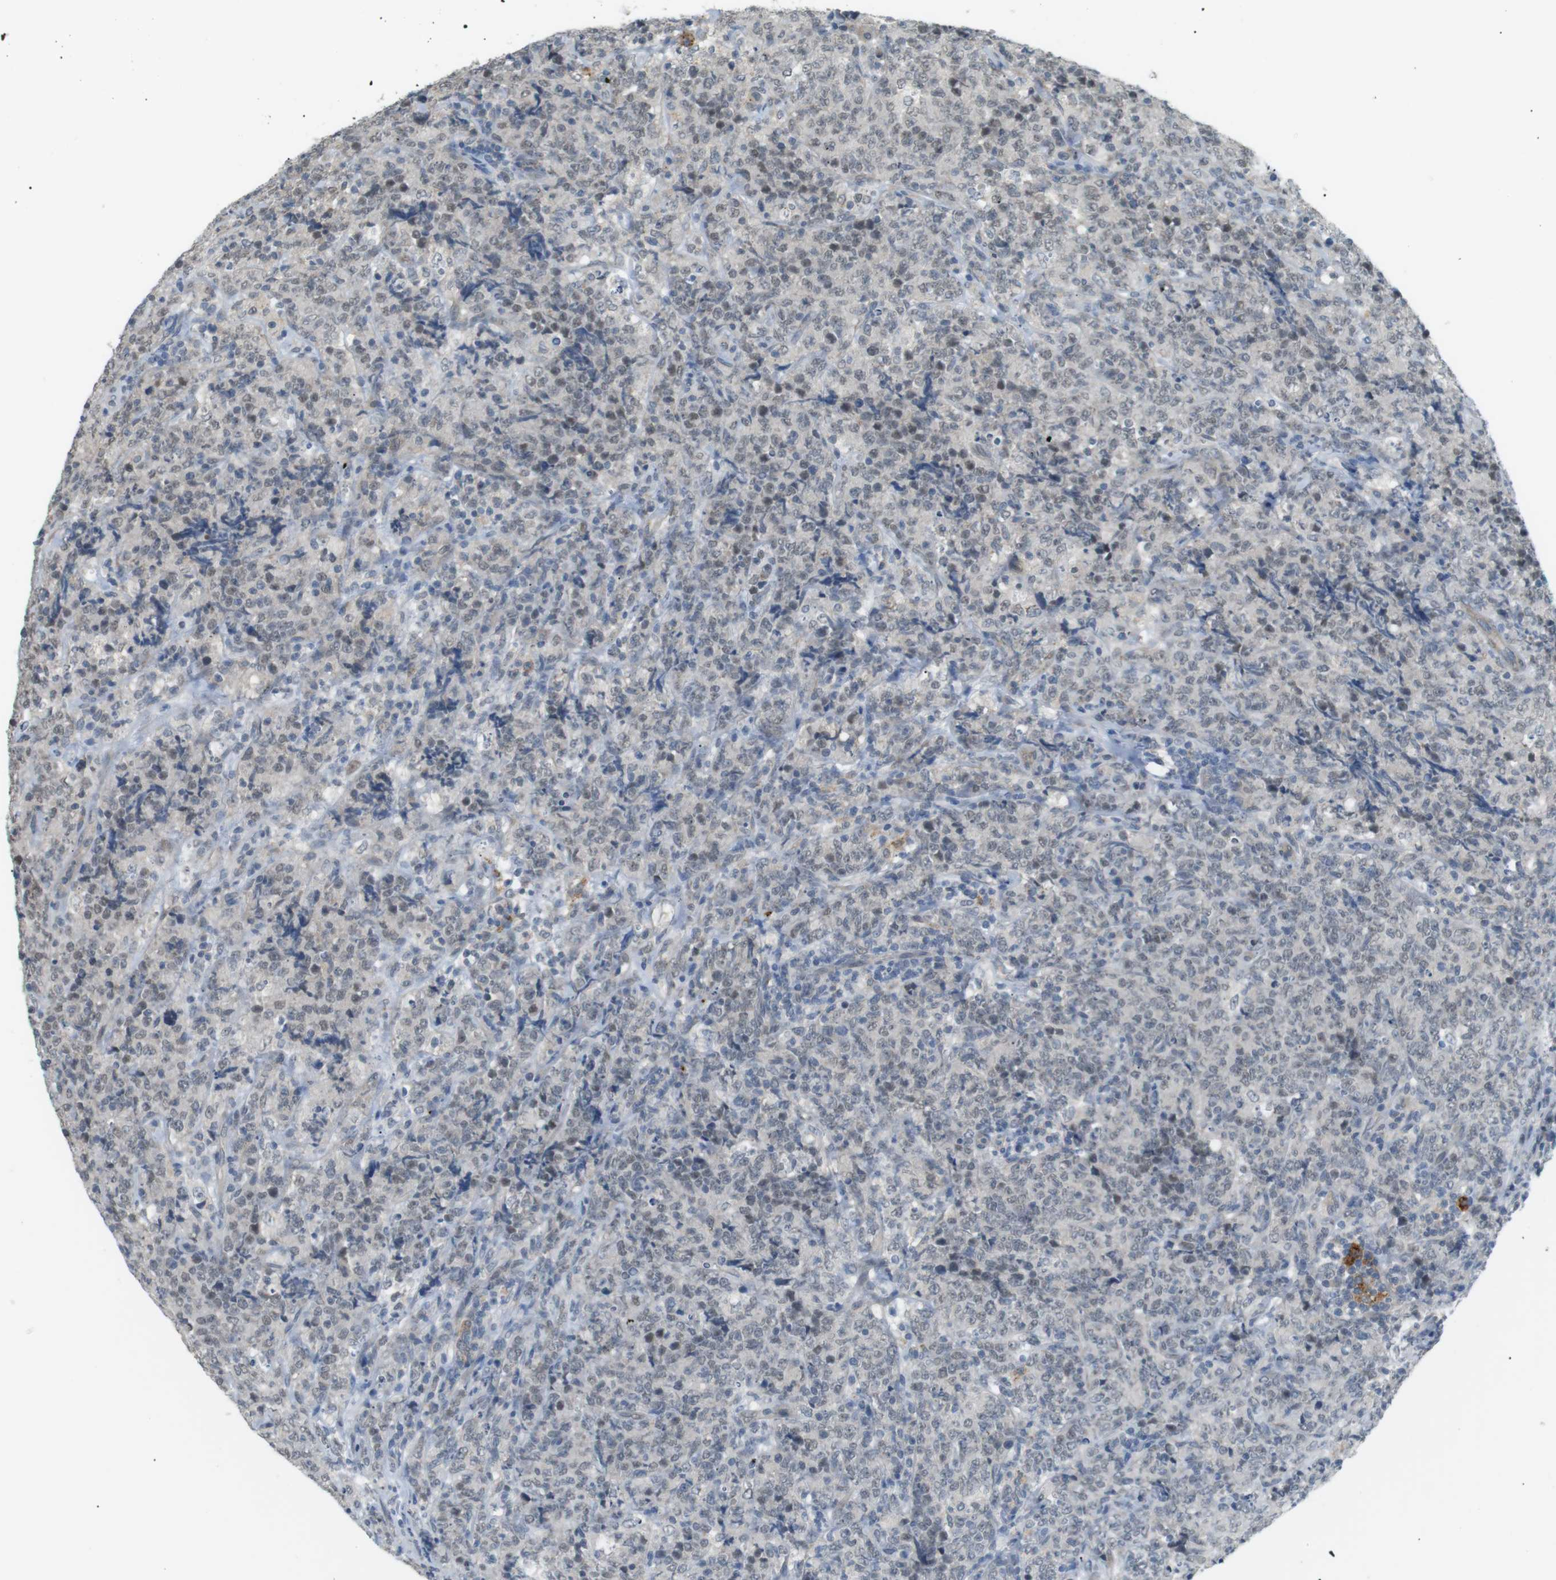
{"staining": {"intensity": "weak", "quantity": "<25%", "location": "nuclear"}, "tissue": "lymphoma", "cell_type": "Tumor cells", "image_type": "cancer", "snomed": [{"axis": "morphology", "description": "Malignant lymphoma, non-Hodgkin's type, High grade"}, {"axis": "topography", "description": "Tonsil"}], "caption": "Immunohistochemistry (IHC) of lymphoma reveals no expression in tumor cells.", "gene": "B4GALNT2", "patient": {"sex": "female", "age": 36}}